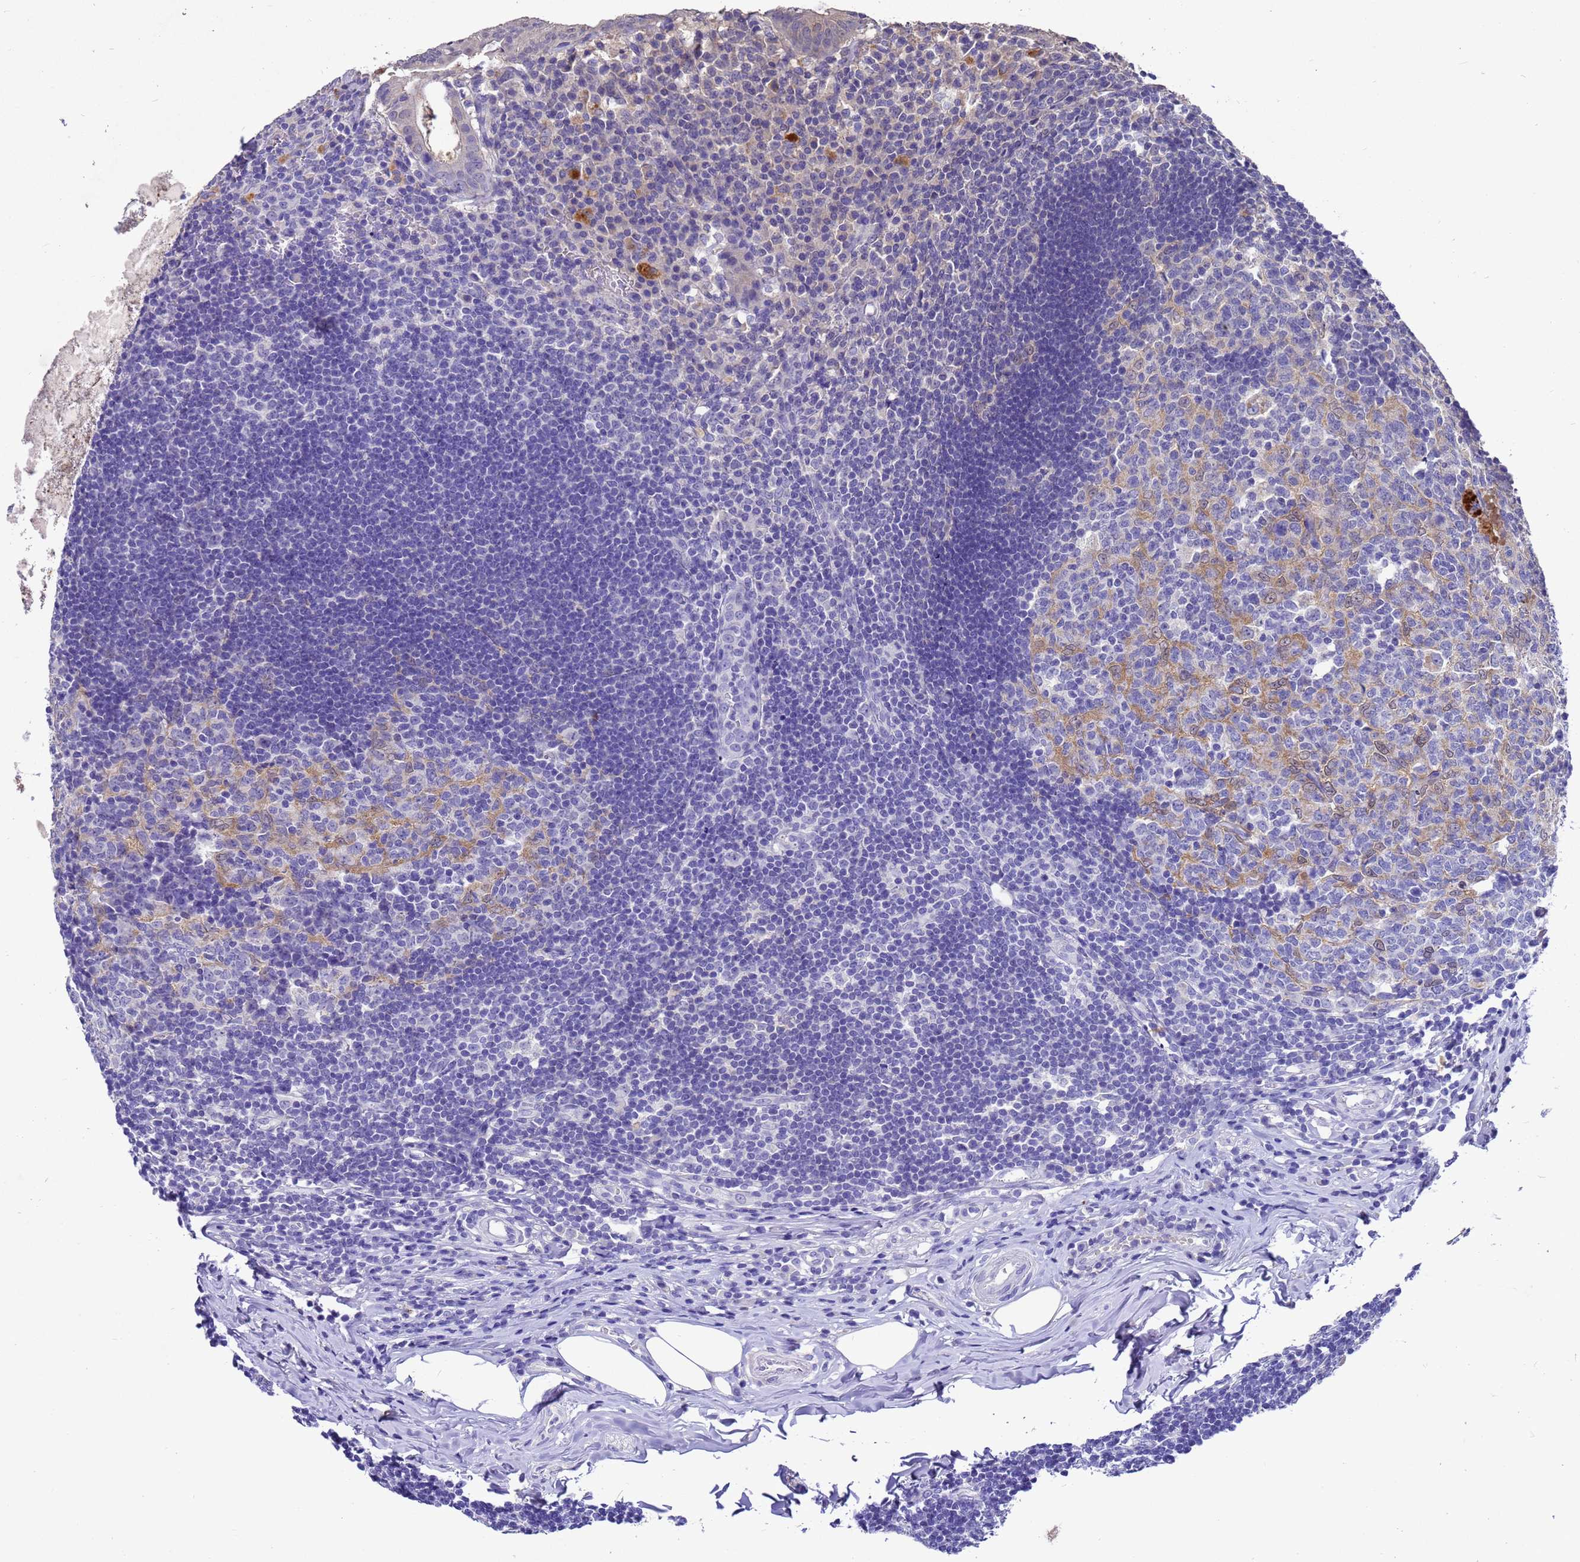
{"staining": {"intensity": "negative", "quantity": "none", "location": "none"}, "tissue": "appendix", "cell_type": "Glandular cells", "image_type": "normal", "snomed": [{"axis": "morphology", "description": "Normal tissue, NOS"}, {"axis": "topography", "description": "Appendix"}], "caption": "This histopathology image is of normal appendix stained with immunohistochemistry (IHC) to label a protein in brown with the nuclei are counter-stained blue. There is no expression in glandular cells.", "gene": "MS4A13", "patient": {"sex": "female", "age": 54}}